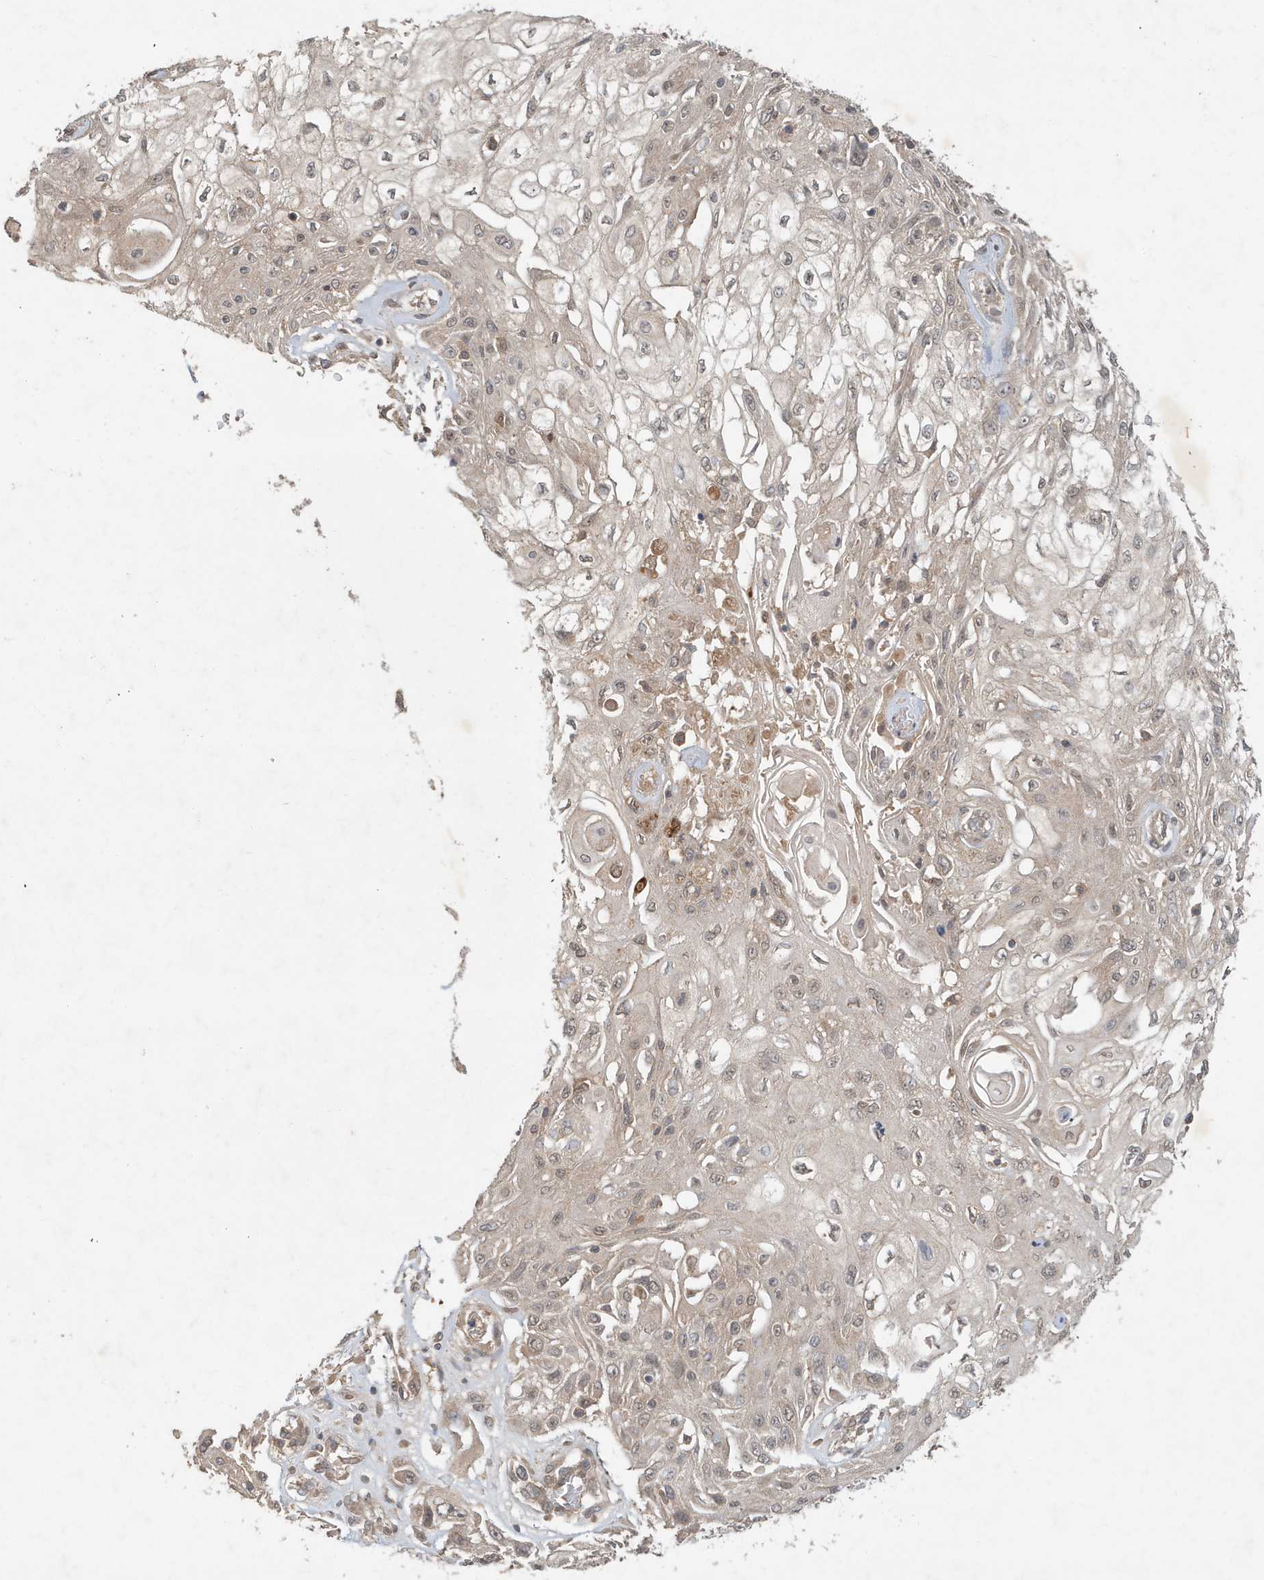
{"staining": {"intensity": "weak", "quantity": "<25%", "location": "cytoplasmic/membranous,nuclear"}, "tissue": "skin cancer", "cell_type": "Tumor cells", "image_type": "cancer", "snomed": [{"axis": "morphology", "description": "Squamous cell carcinoma, NOS"}, {"axis": "topography", "description": "Skin"}], "caption": "Immunohistochemistry (IHC) of human skin cancer exhibits no staining in tumor cells. (DAB (3,3'-diaminobenzidine) immunohistochemistry with hematoxylin counter stain).", "gene": "ABCB9", "patient": {"sex": "male", "age": 75}}